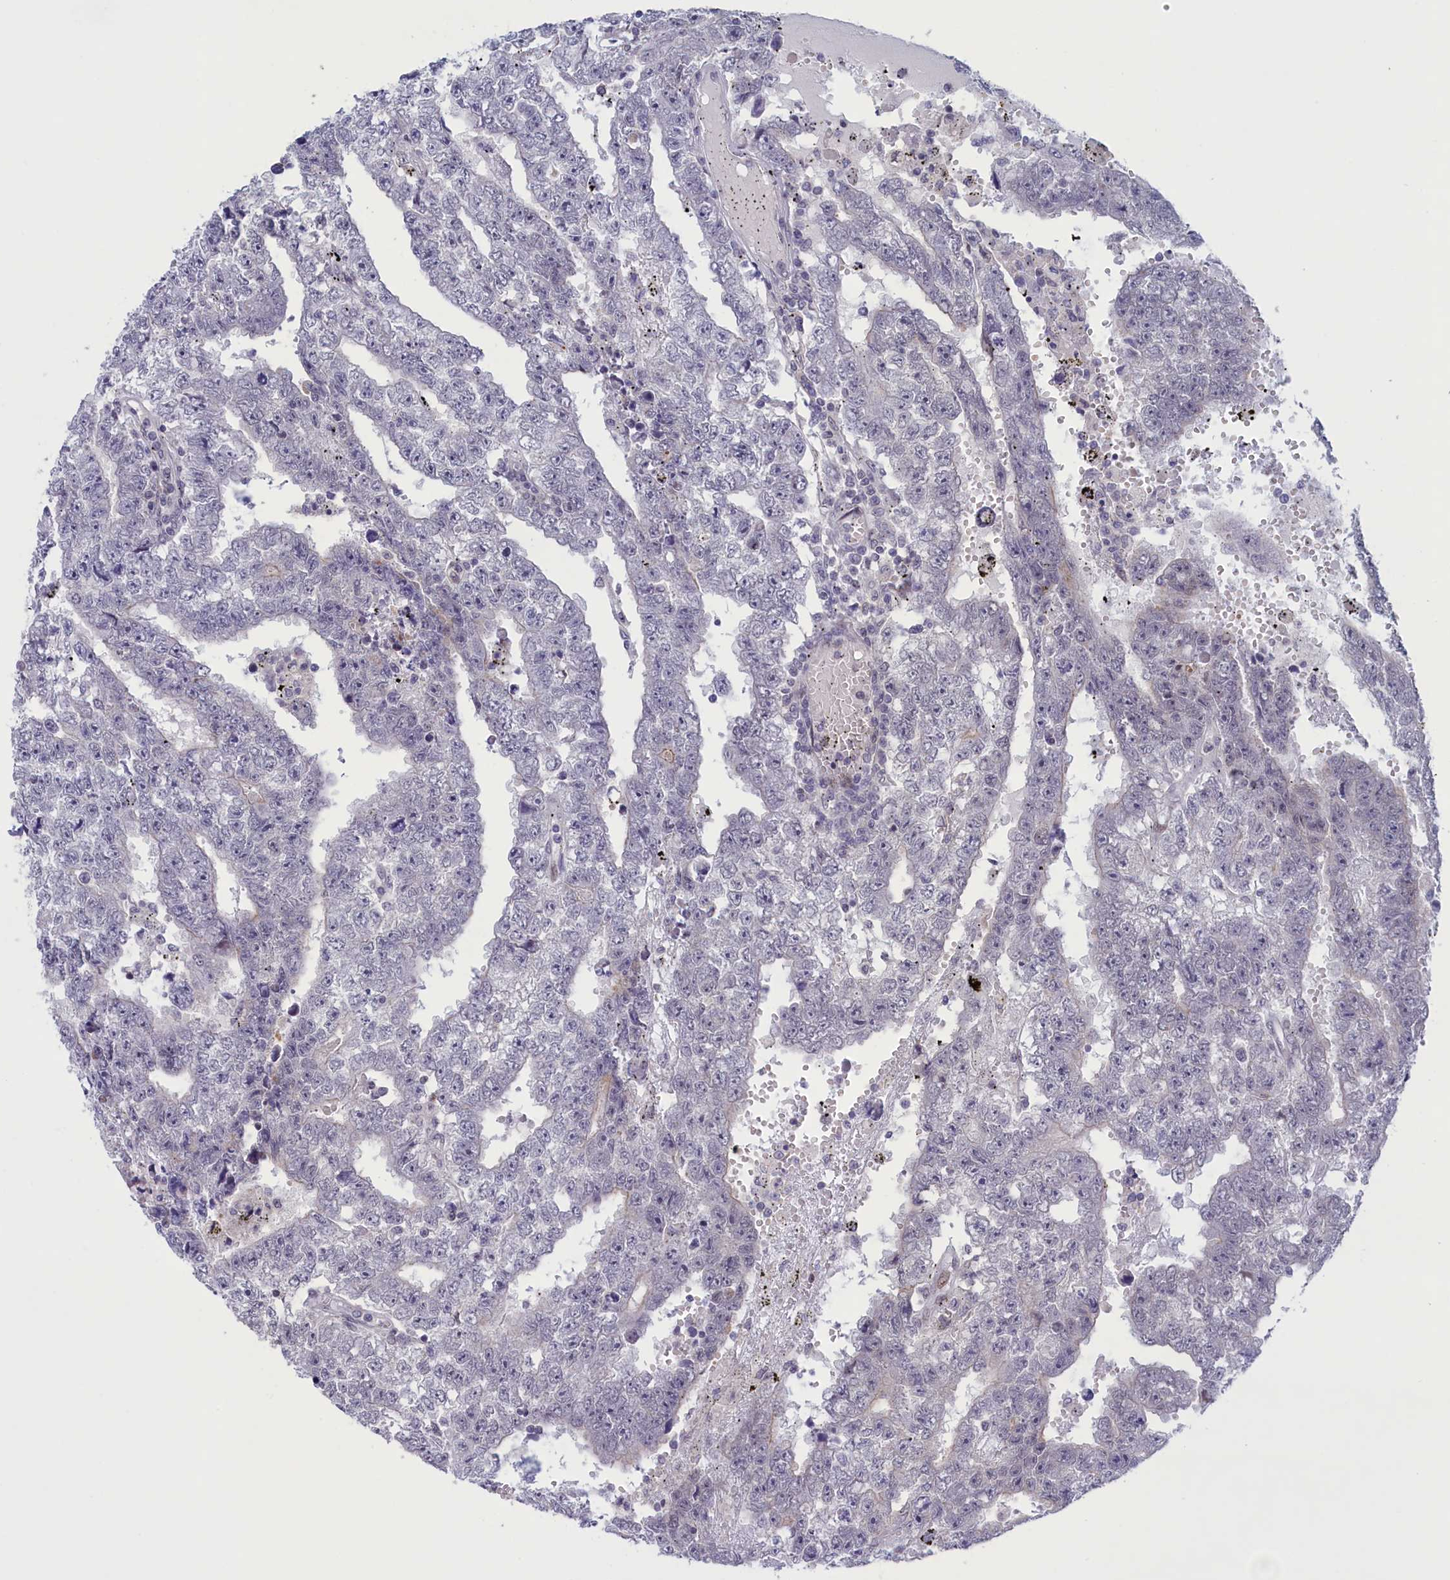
{"staining": {"intensity": "negative", "quantity": "none", "location": "none"}, "tissue": "testis cancer", "cell_type": "Tumor cells", "image_type": "cancer", "snomed": [{"axis": "morphology", "description": "Carcinoma, Embryonal, NOS"}, {"axis": "topography", "description": "Testis"}], "caption": "Tumor cells are negative for protein expression in human testis cancer.", "gene": "CORO2A", "patient": {"sex": "male", "age": 25}}